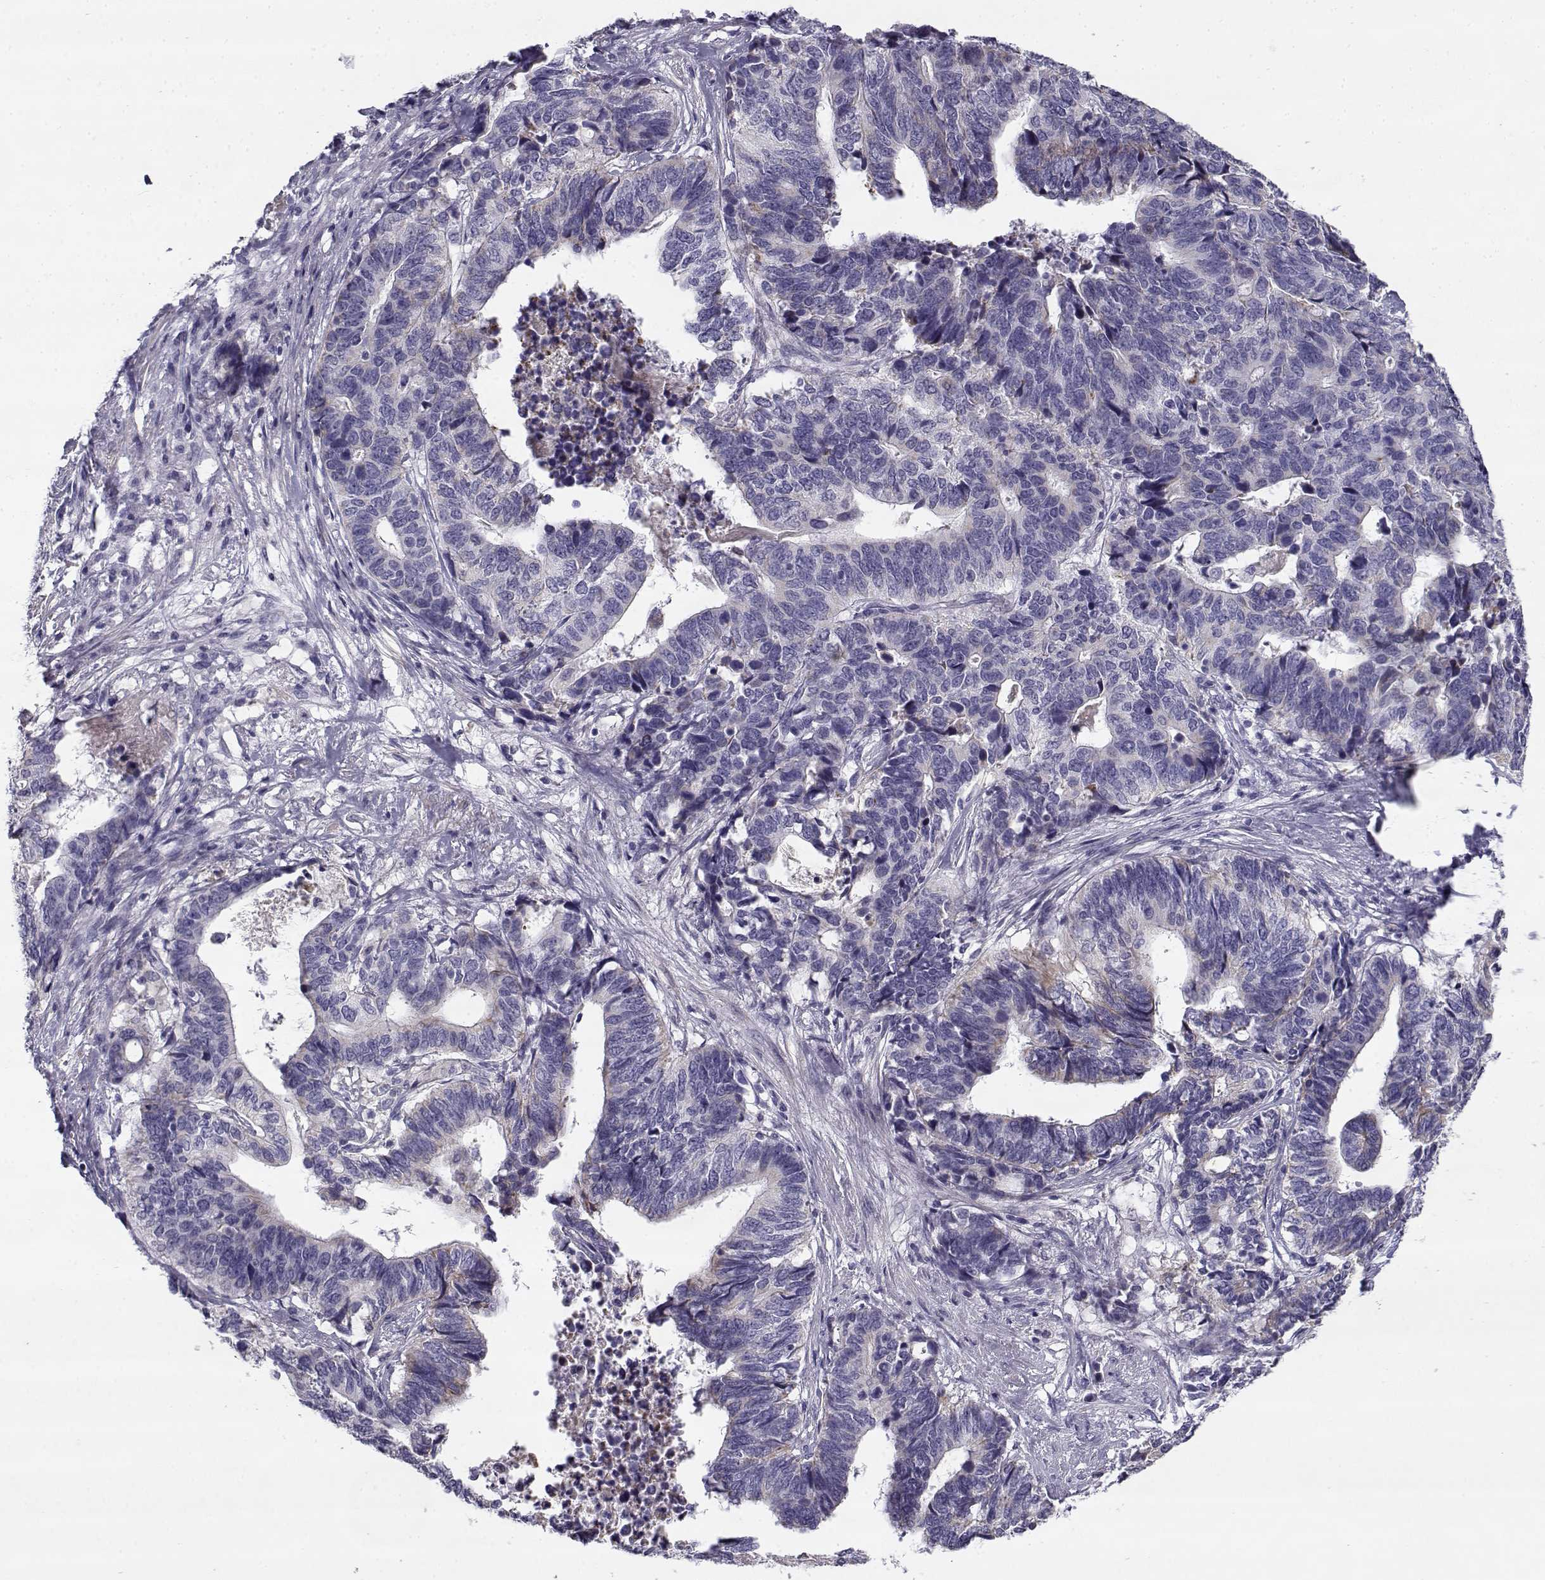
{"staining": {"intensity": "negative", "quantity": "none", "location": "none"}, "tissue": "stomach cancer", "cell_type": "Tumor cells", "image_type": "cancer", "snomed": [{"axis": "morphology", "description": "Adenocarcinoma, NOS"}, {"axis": "topography", "description": "Stomach, upper"}], "caption": "Photomicrograph shows no significant protein staining in tumor cells of stomach adenocarcinoma.", "gene": "CREB3L3", "patient": {"sex": "female", "age": 67}}